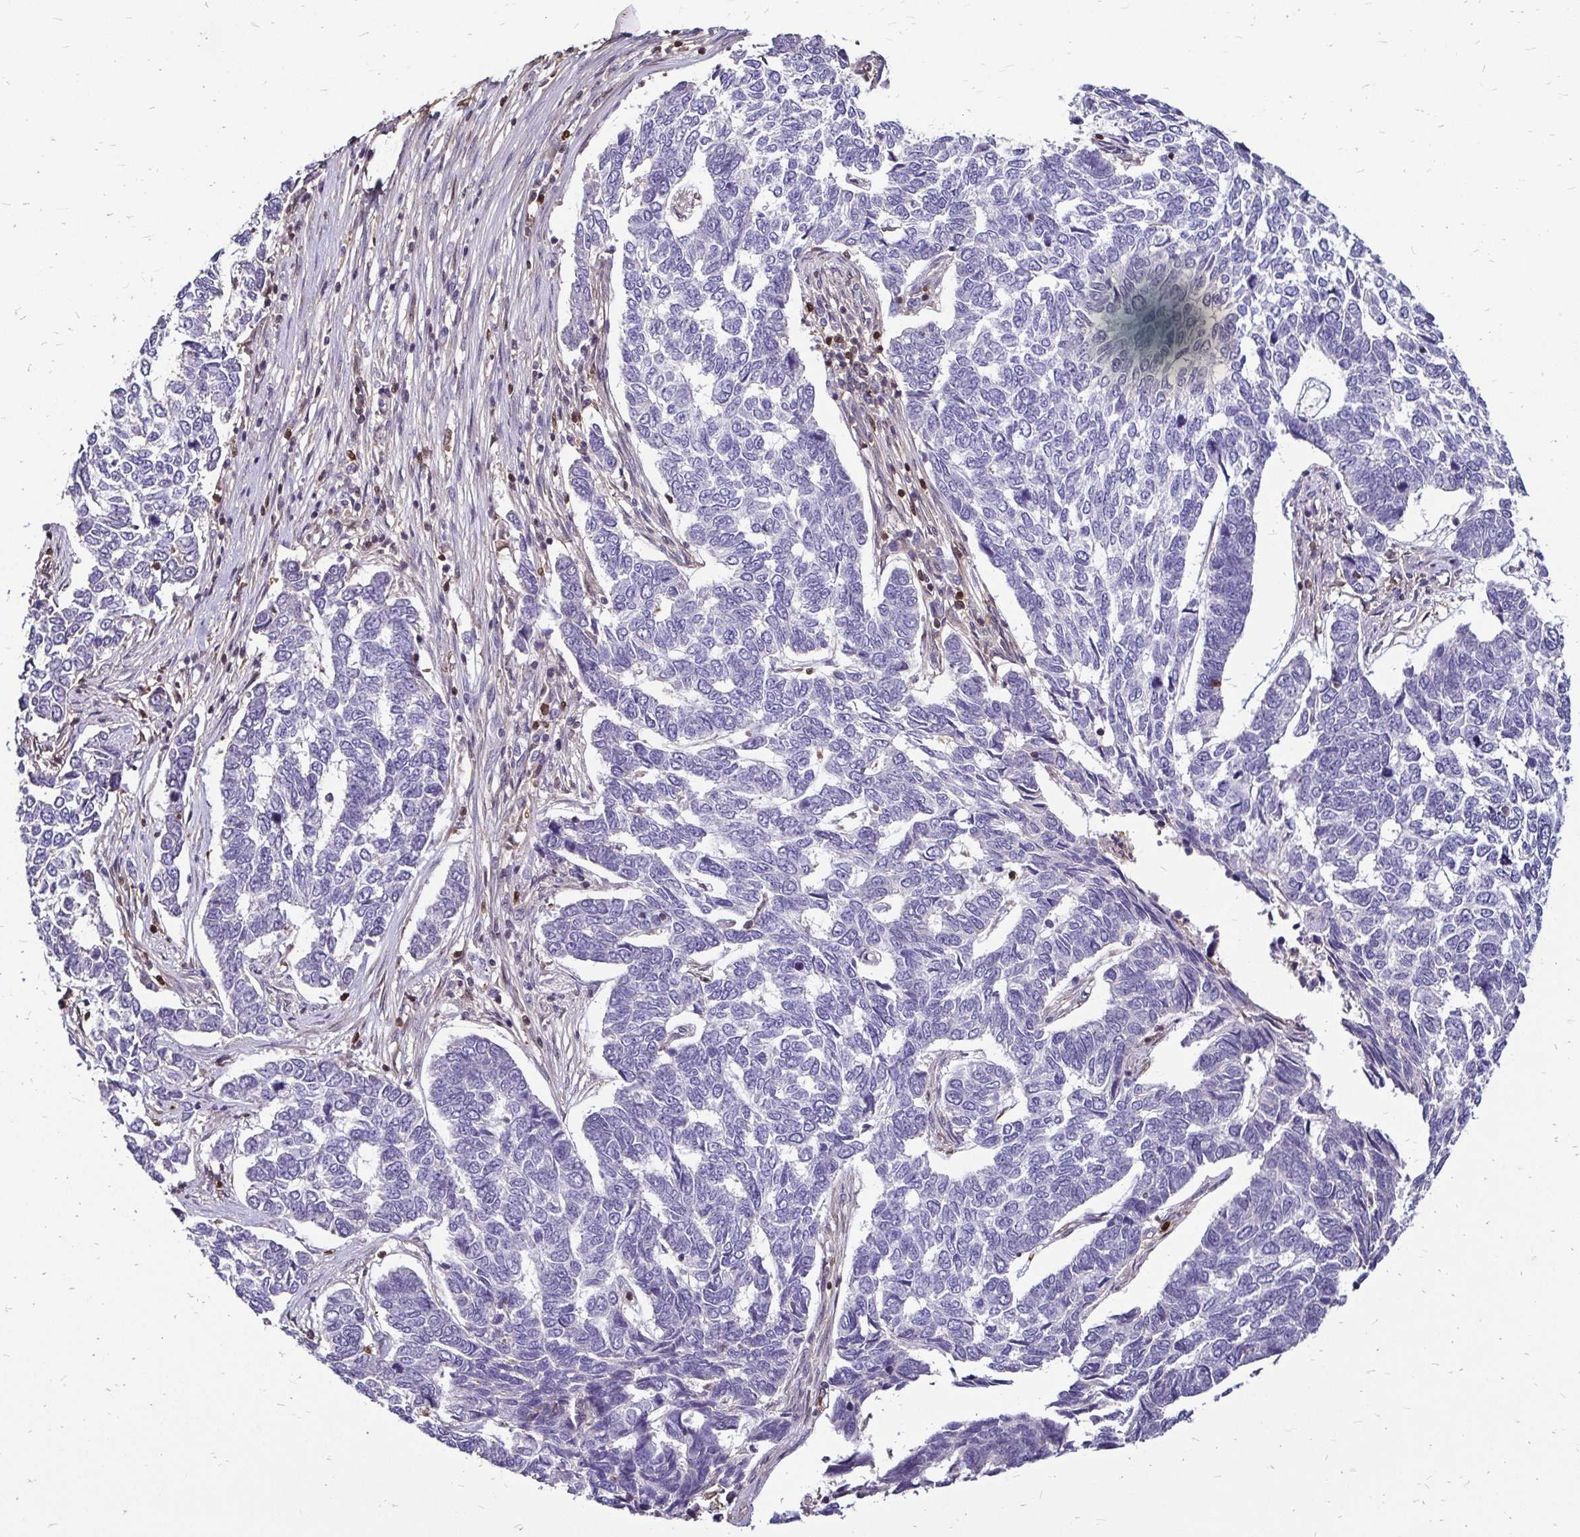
{"staining": {"intensity": "negative", "quantity": "none", "location": "none"}, "tissue": "skin cancer", "cell_type": "Tumor cells", "image_type": "cancer", "snomed": [{"axis": "morphology", "description": "Basal cell carcinoma"}, {"axis": "topography", "description": "Skin"}], "caption": "A micrograph of human skin cancer is negative for staining in tumor cells.", "gene": "ZFP1", "patient": {"sex": "female", "age": 65}}